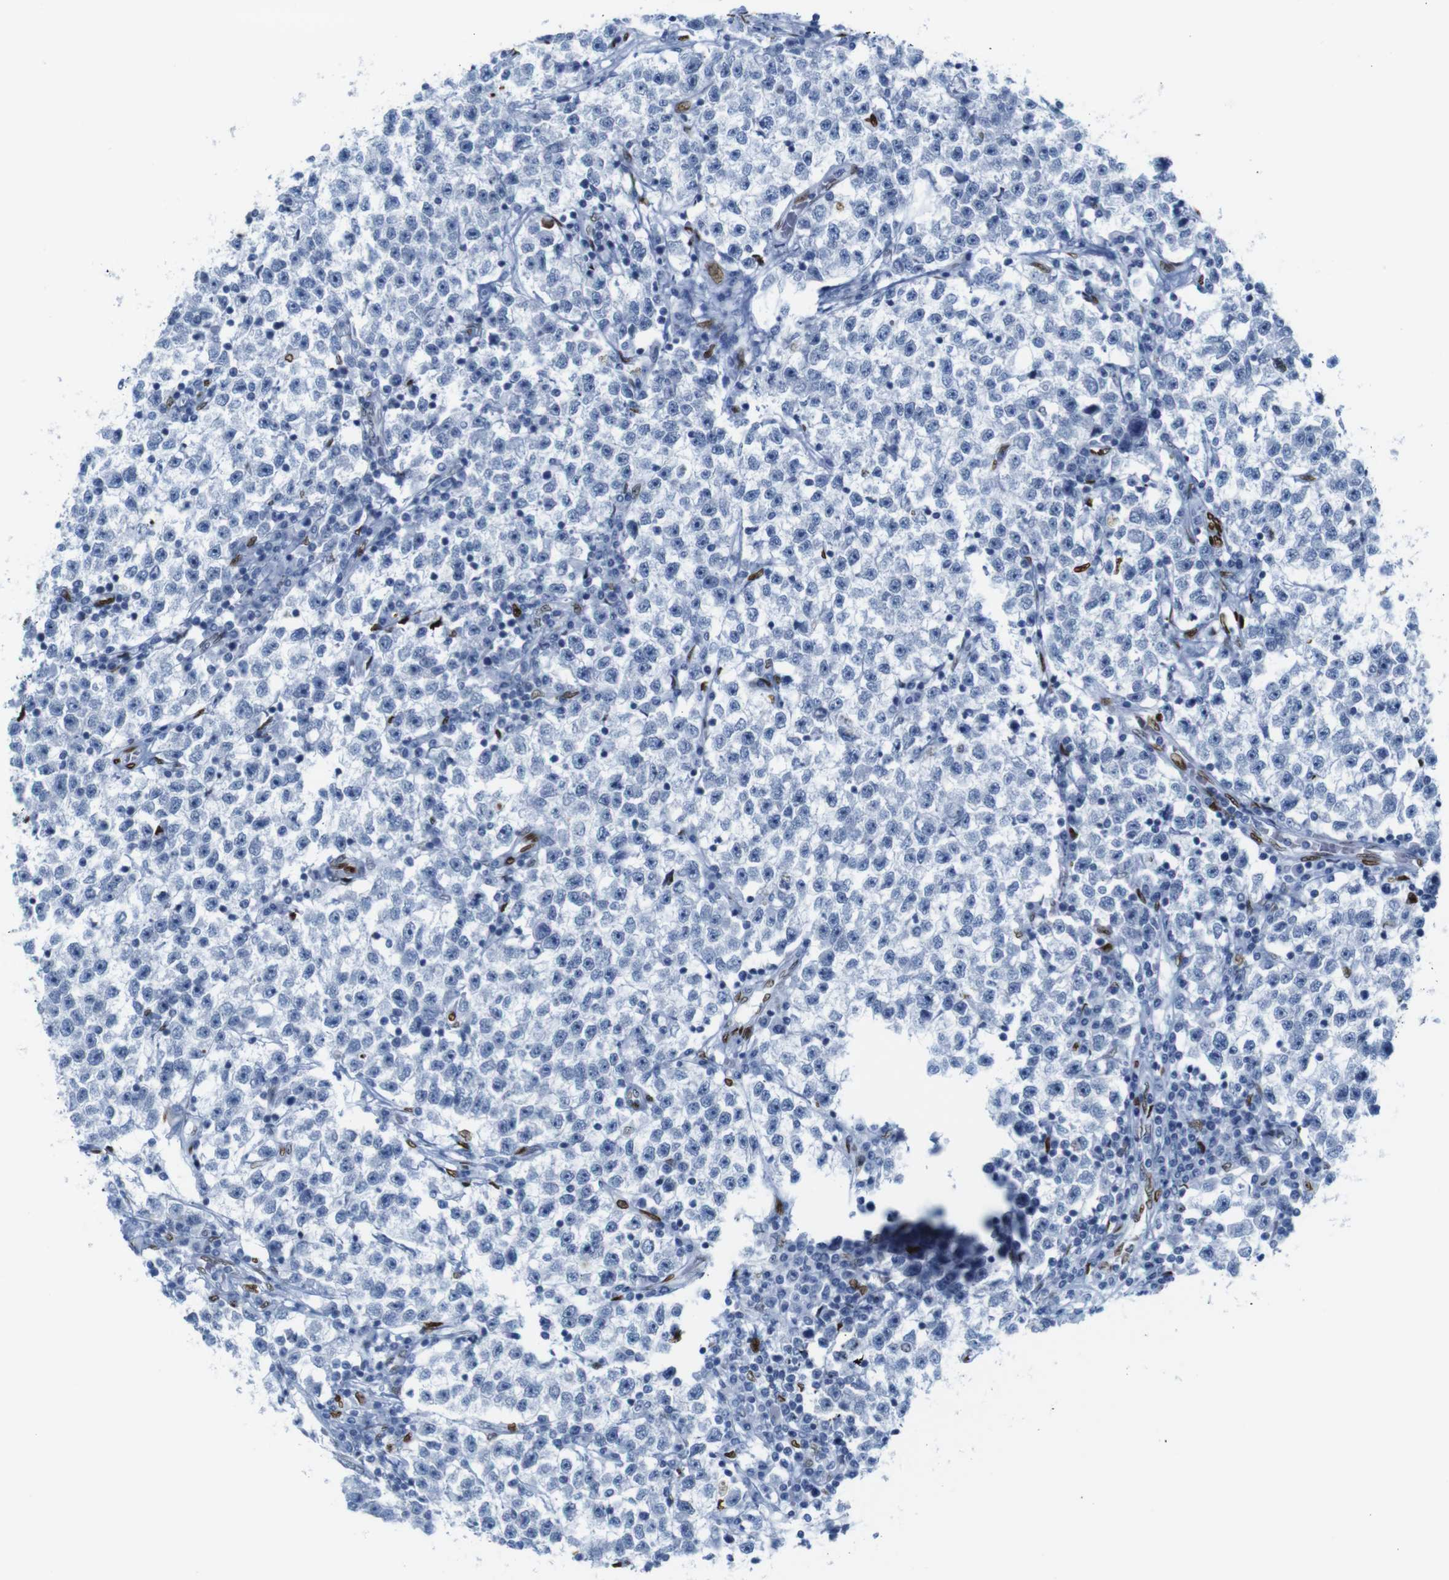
{"staining": {"intensity": "negative", "quantity": "none", "location": "none"}, "tissue": "testis cancer", "cell_type": "Tumor cells", "image_type": "cancer", "snomed": [{"axis": "morphology", "description": "Seminoma, NOS"}, {"axis": "topography", "description": "Testis"}], "caption": "Seminoma (testis) stained for a protein using IHC shows no positivity tumor cells.", "gene": "NPIPB15", "patient": {"sex": "male", "age": 22}}